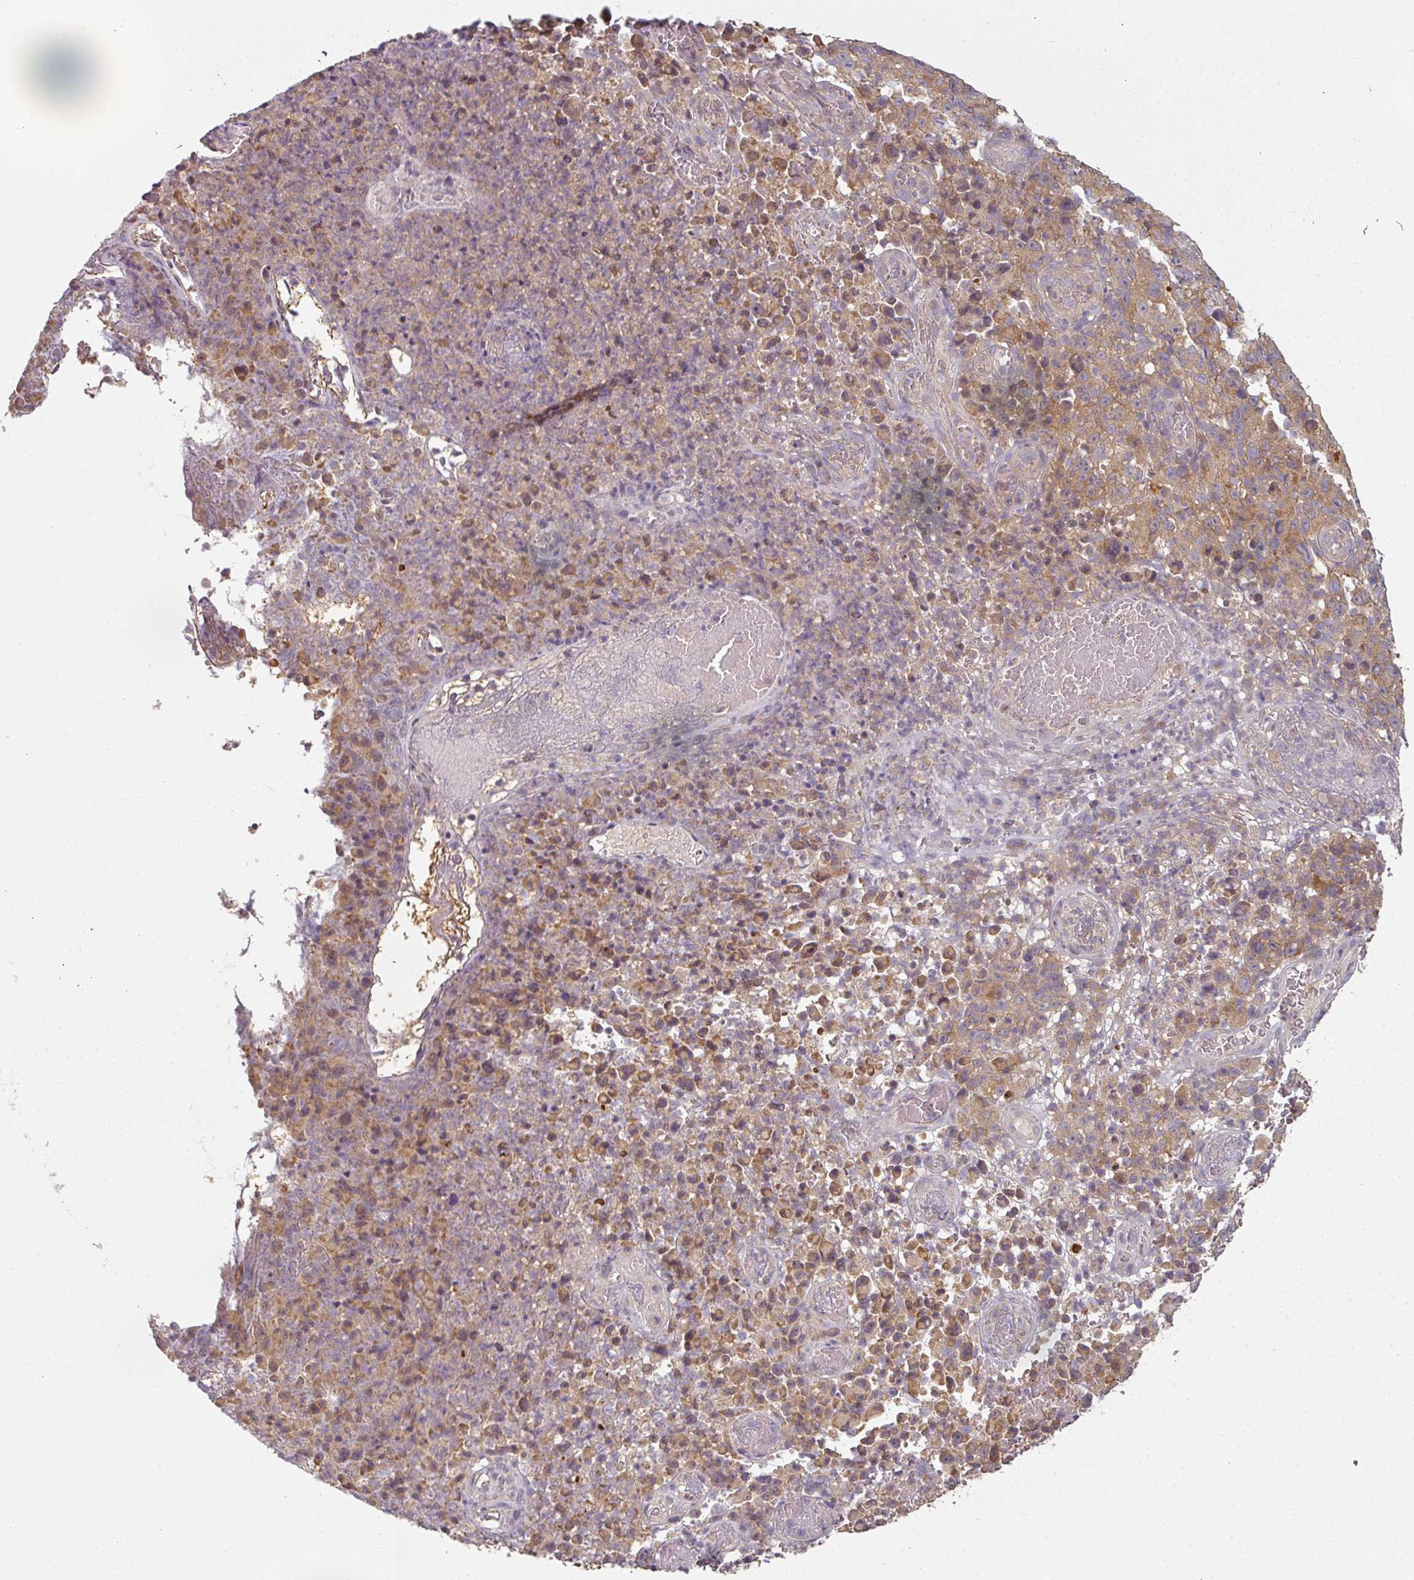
{"staining": {"intensity": "moderate", "quantity": ">75%", "location": "cytoplasmic/membranous"}, "tissue": "melanoma", "cell_type": "Tumor cells", "image_type": "cancer", "snomed": [{"axis": "morphology", "description": "Malignant melanoma, NOS"}, {"axis": "topography", "description": "Skin"}], "caption": "This histopathology image reveals immunohistochemistry (IHC) staining of malignant melanoma, with medium moderate cytoplasmic/membranous expression in approximately >75% of tumor cells.", "gene": "MAP2K2", "patient": {"sex": "female", "age": 82}}